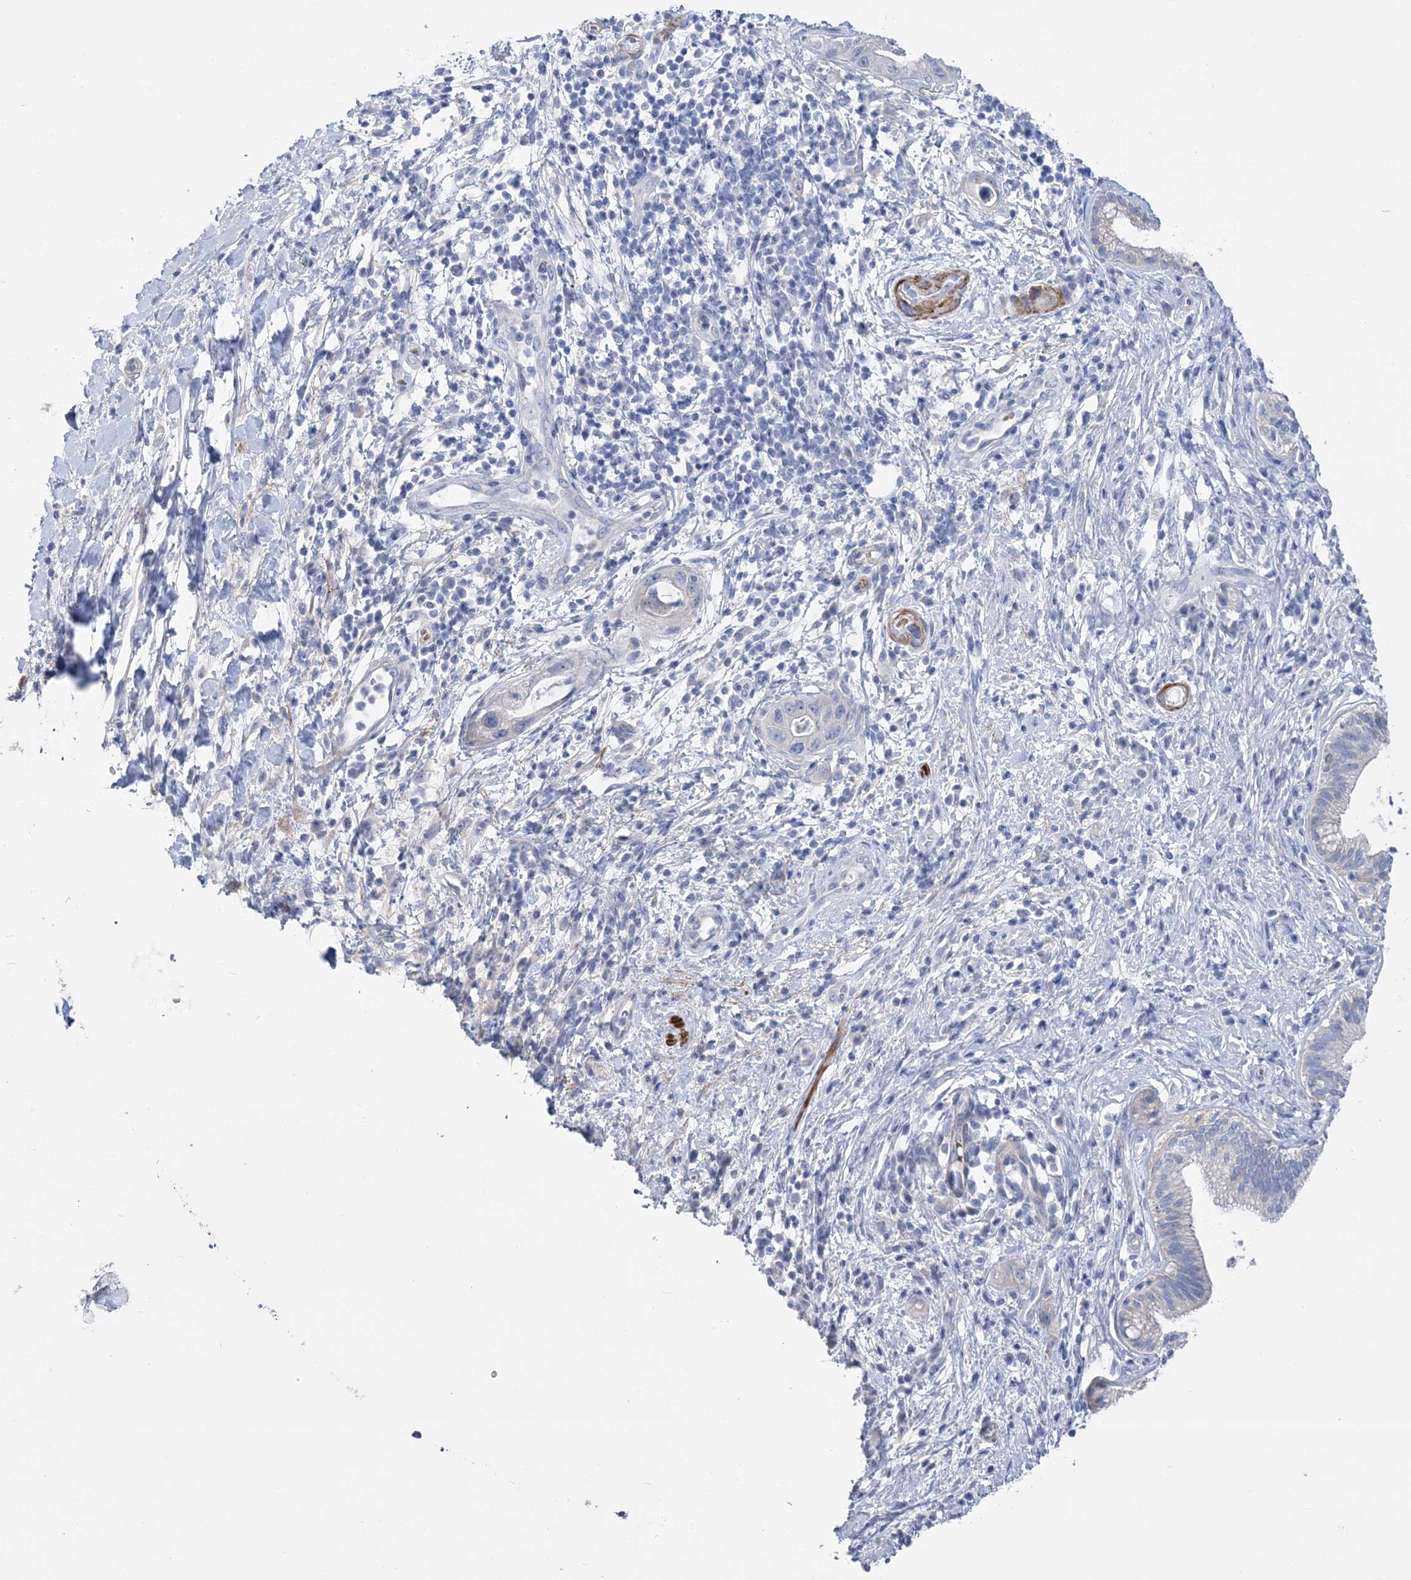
{"staining": {"intensity": "negative", "quantity": "none", "location": "none"}, "tissue": "pancreatic cancer", "cell_type": "Tumor cells", "image_type": "cancer", "snomed": [{"axis": "morphology", "description": "Adenocarcinoma, NOS"}, {"axis": "topography", "description": "Pancreas"}], "caption": "There is no significant expression in tumor cells of pancreatic cancer (adenocarcinoma). (DAB immunohistochemistry, high magnification).", "gene": "WDR74", "patient": {"sex": "female", "age": 73}}